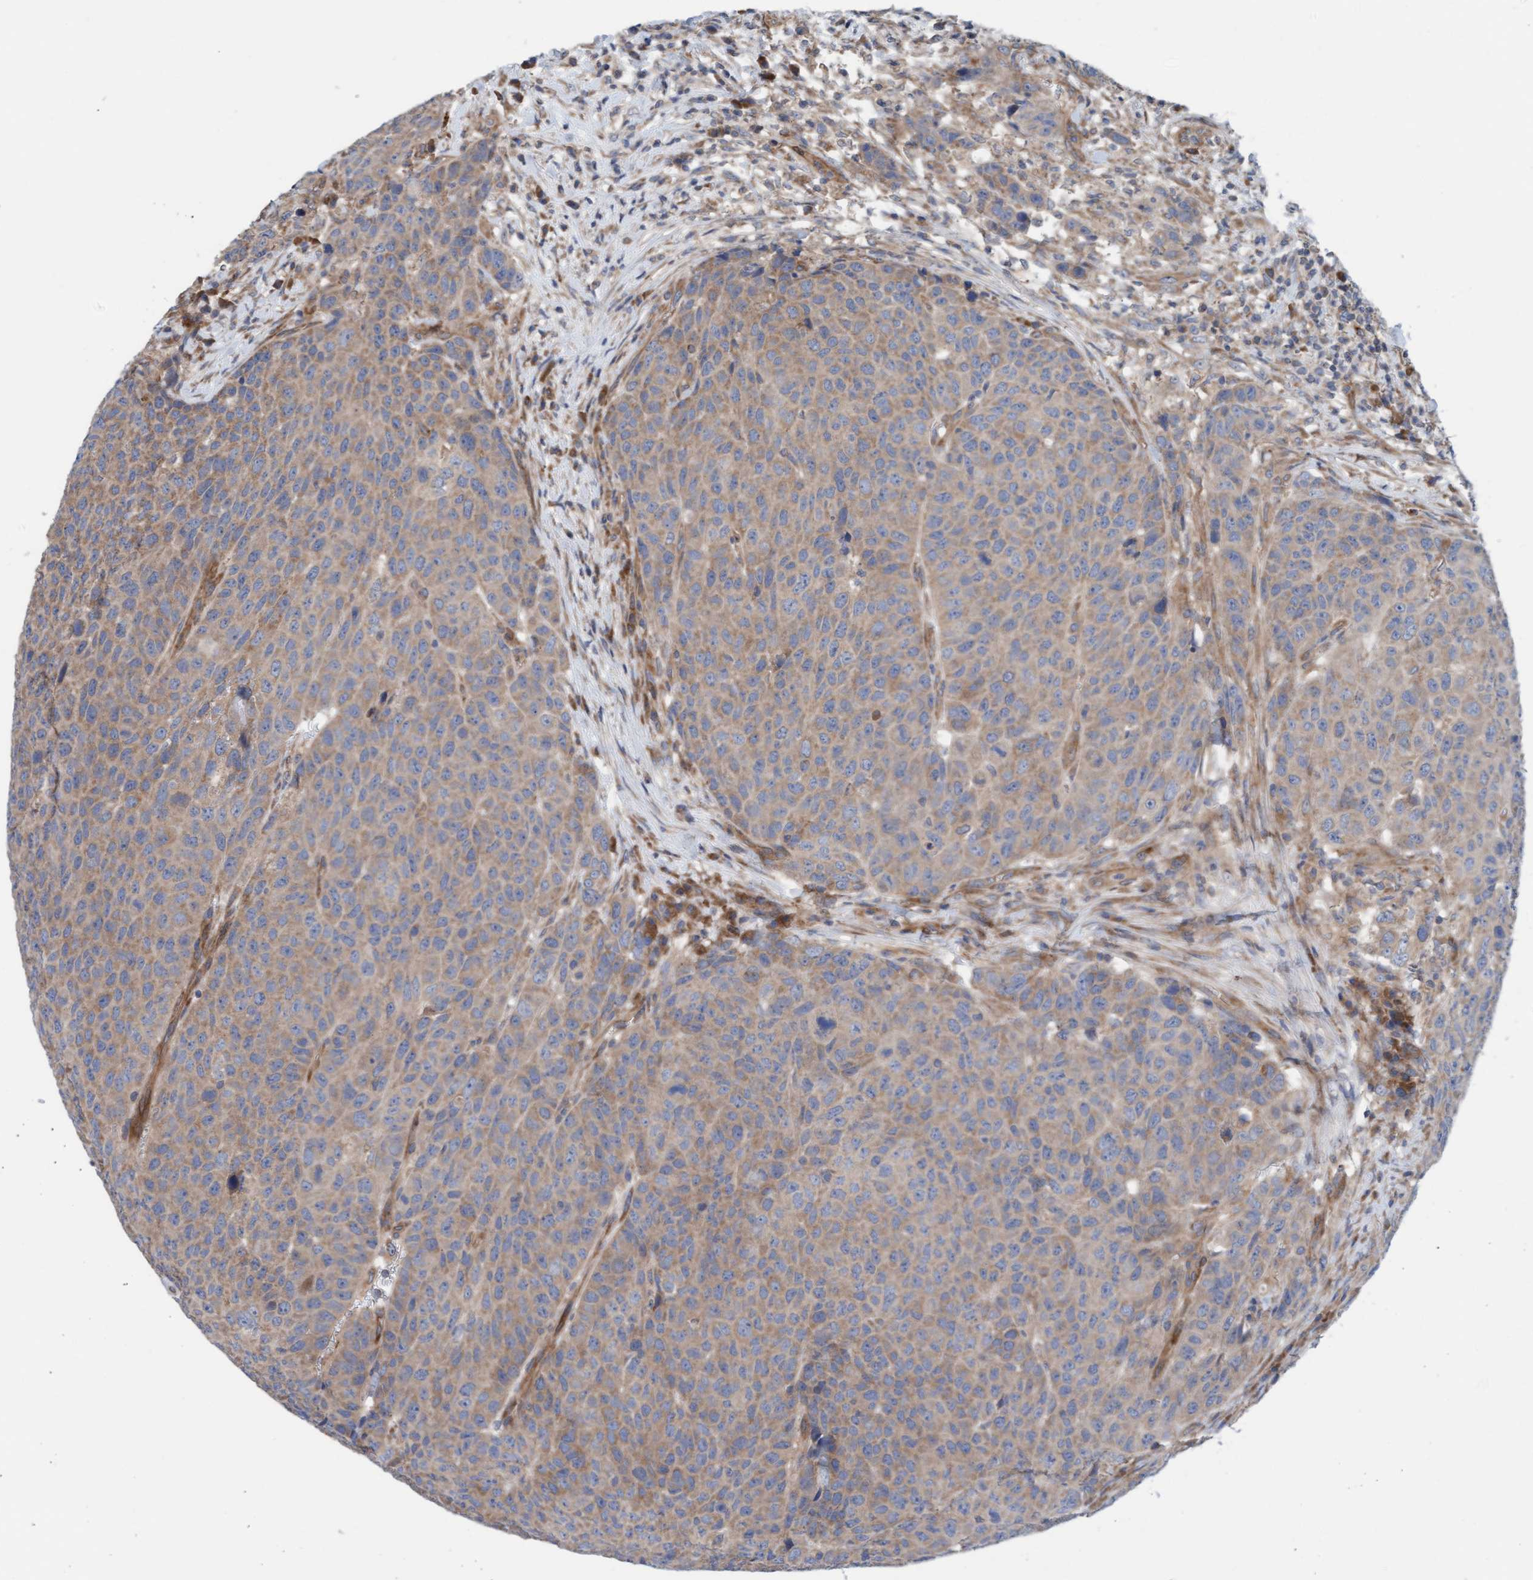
{"staining": {"intensity": "moderate", "quantity": "25%-75%", "location": "cytoplasmic/membranous"}, "tissue": "head and neck cancer", "cell_type": "Tumor cells", "image_type": "cancer", "snomed": [{"axis": "morphology", "description": "Squamous cell carcinoma, NOS"}, {"axis": "topography", "description": "Head-Neck"}], "caption": "Human squamous cell carcinoma (head and neck) stained with a brown dye exhibits moderate cytoplasmic/membranous positive positivity in about 25%-75% of tumor cells.", "gene": "CDK5RAP3", "patient": {"sex": "male", "age": 66}}